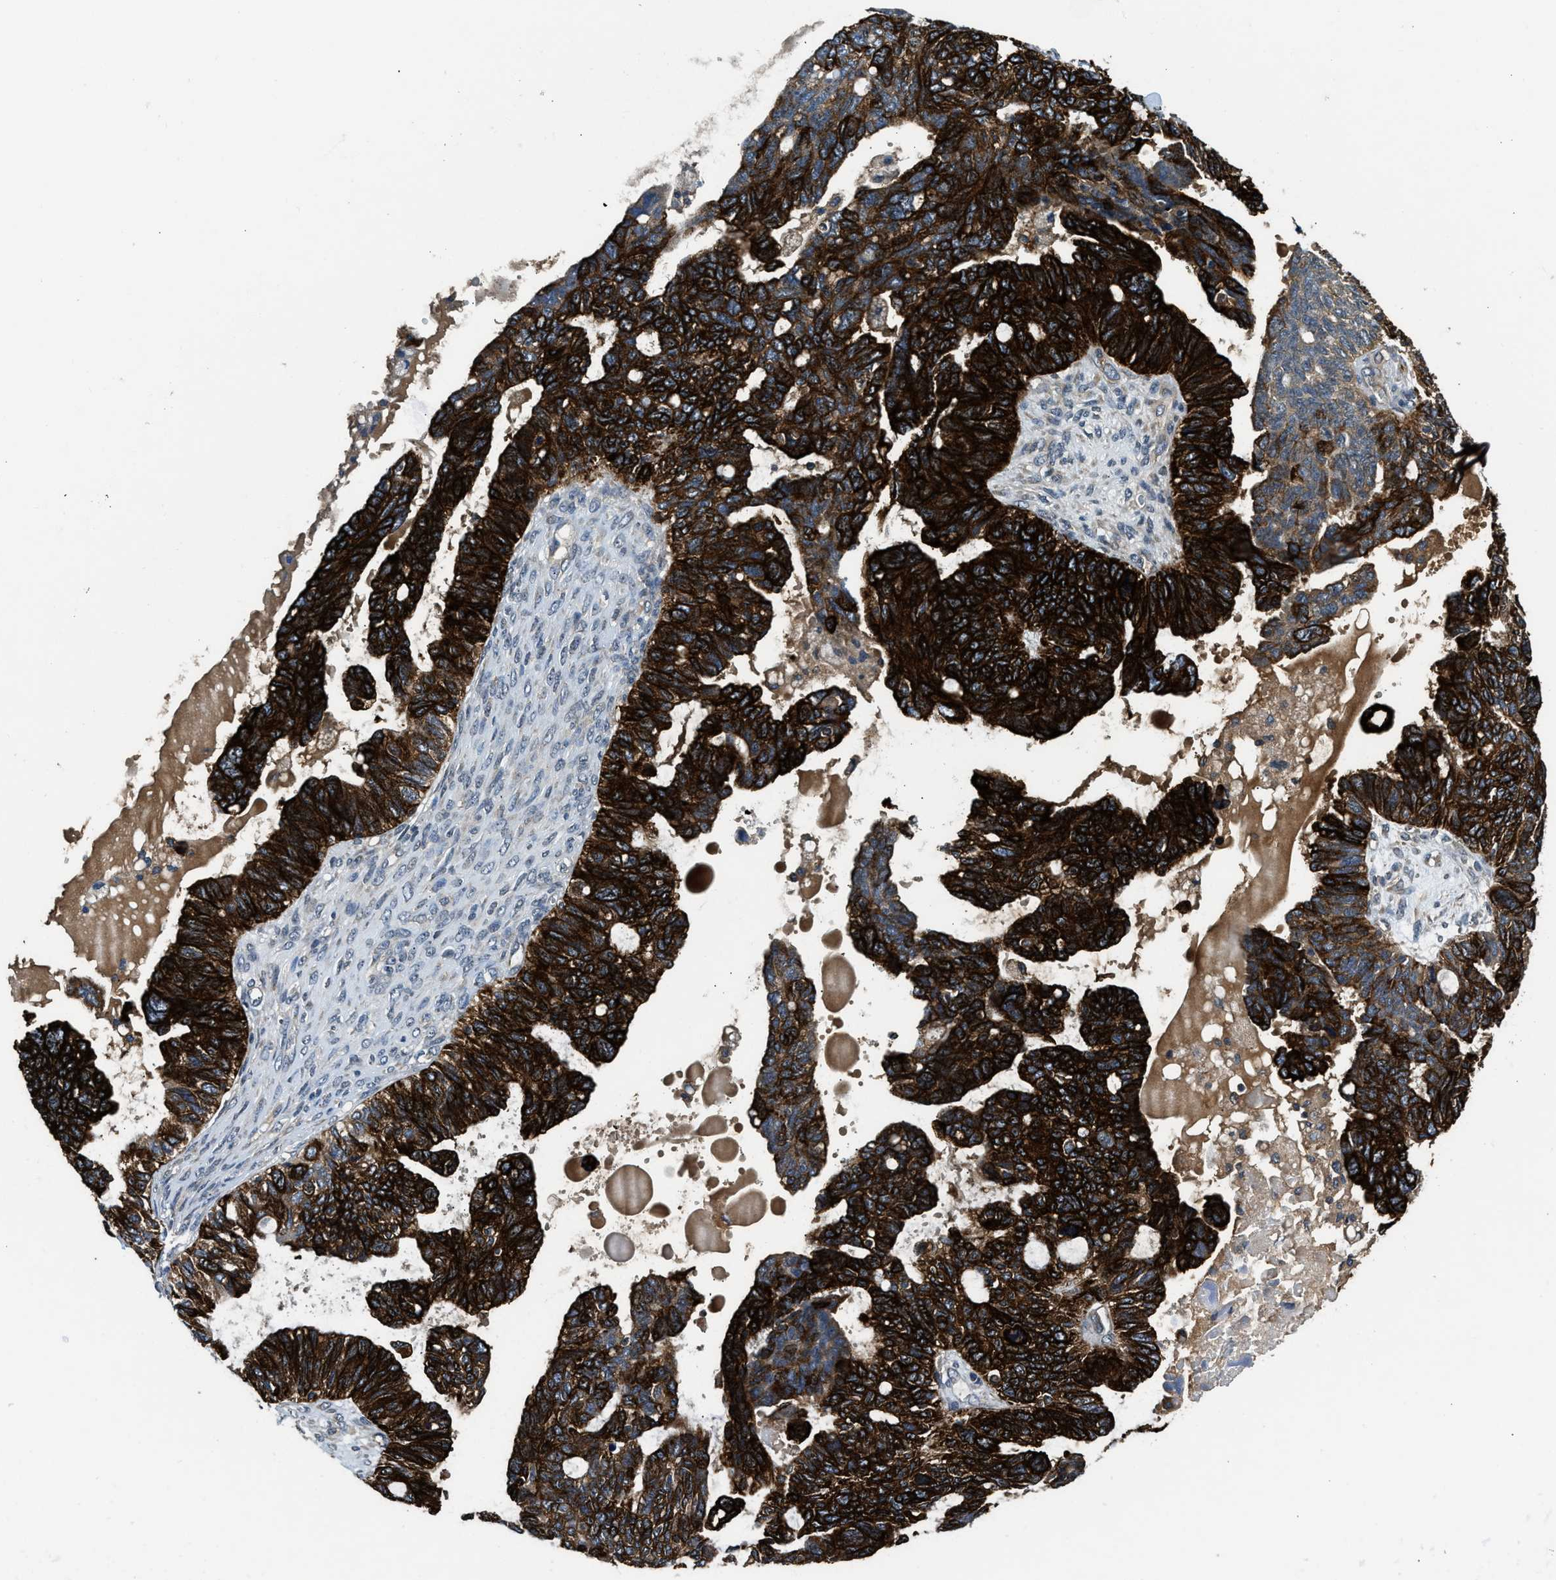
{"staining": {"intensity": "strong", "quantity": ">75%", "location": "cytoplasmic/membranous"}, "tissue": "ovarian cancer", "cell_type": "Tumor cells", "image_type": "cancer", "snomed": [{"axis": "morphology", "description": "Cystadenocarcinoma, serous, NOS"}, {"axis": "topography", "description": "Ovary"}], "caption": "Immunohistochemistry of human ovarian cancer reveals high levels of strong cytoplasmic/membranous staining in about >75% of tumor cells.", "gene": "IL3RA", "patient": {"sex": "female", "age": 79}}